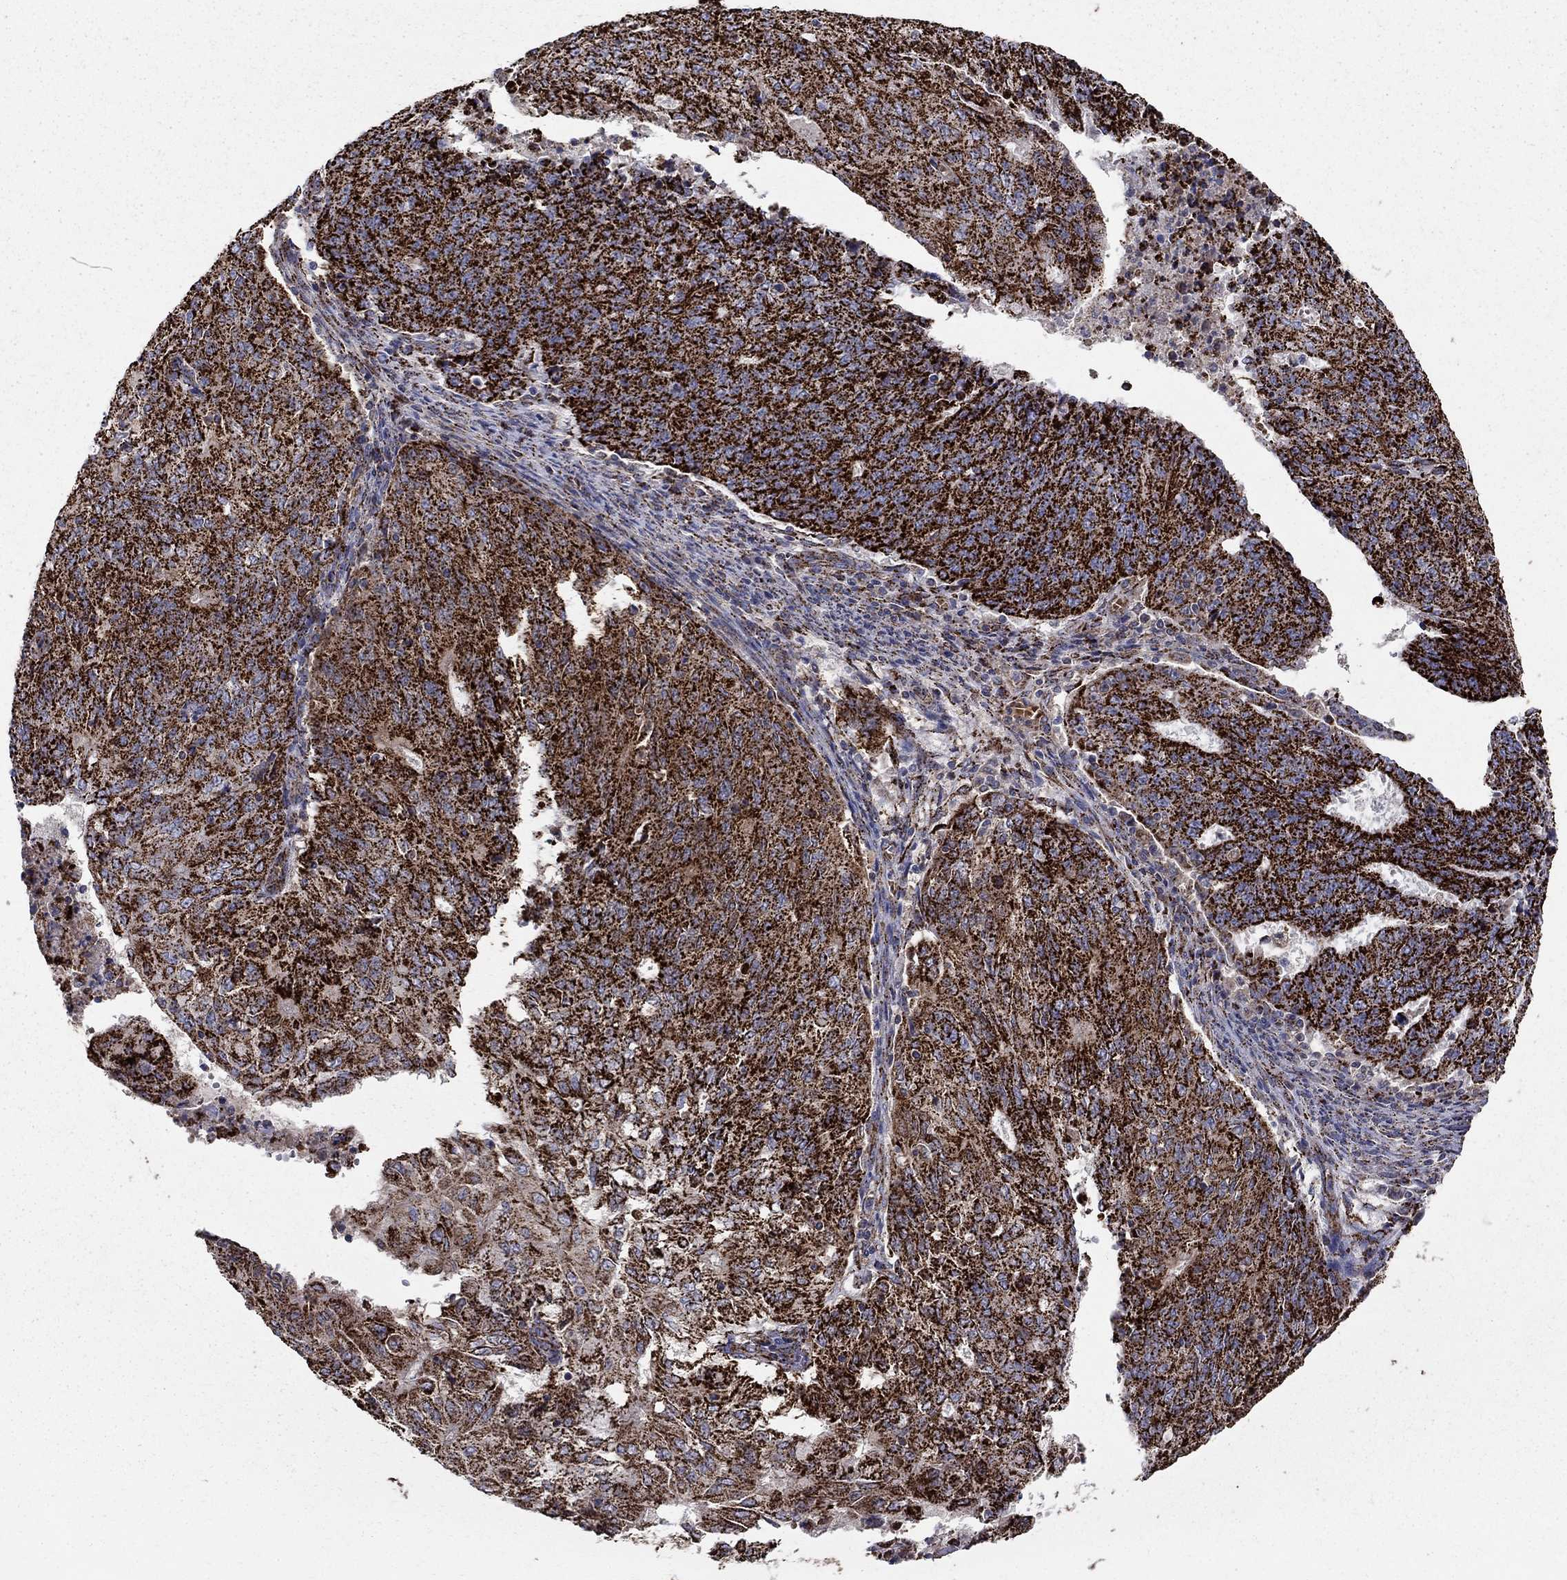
{"staining": {"intensity": "strong", "quantity": ">75%", "location": "cytoplasmic/membranous"}, "tissue": "endometrial cancer", "cell_type": "Tumor cells", "image_type": "cancer", "snomed": [{"axis": "morphology", "description": "Adenocarcinoma, NOS"}, {"axis": "topography", "description": "Endometrium"}], "caption": "Protein staining displays strong cytoplasmic/membranous staining in about >75% of tumor cells in adenocarcinoma (endometrial).", "gene": "GCSH", "patient": {"sex": "female", "age": 82}}